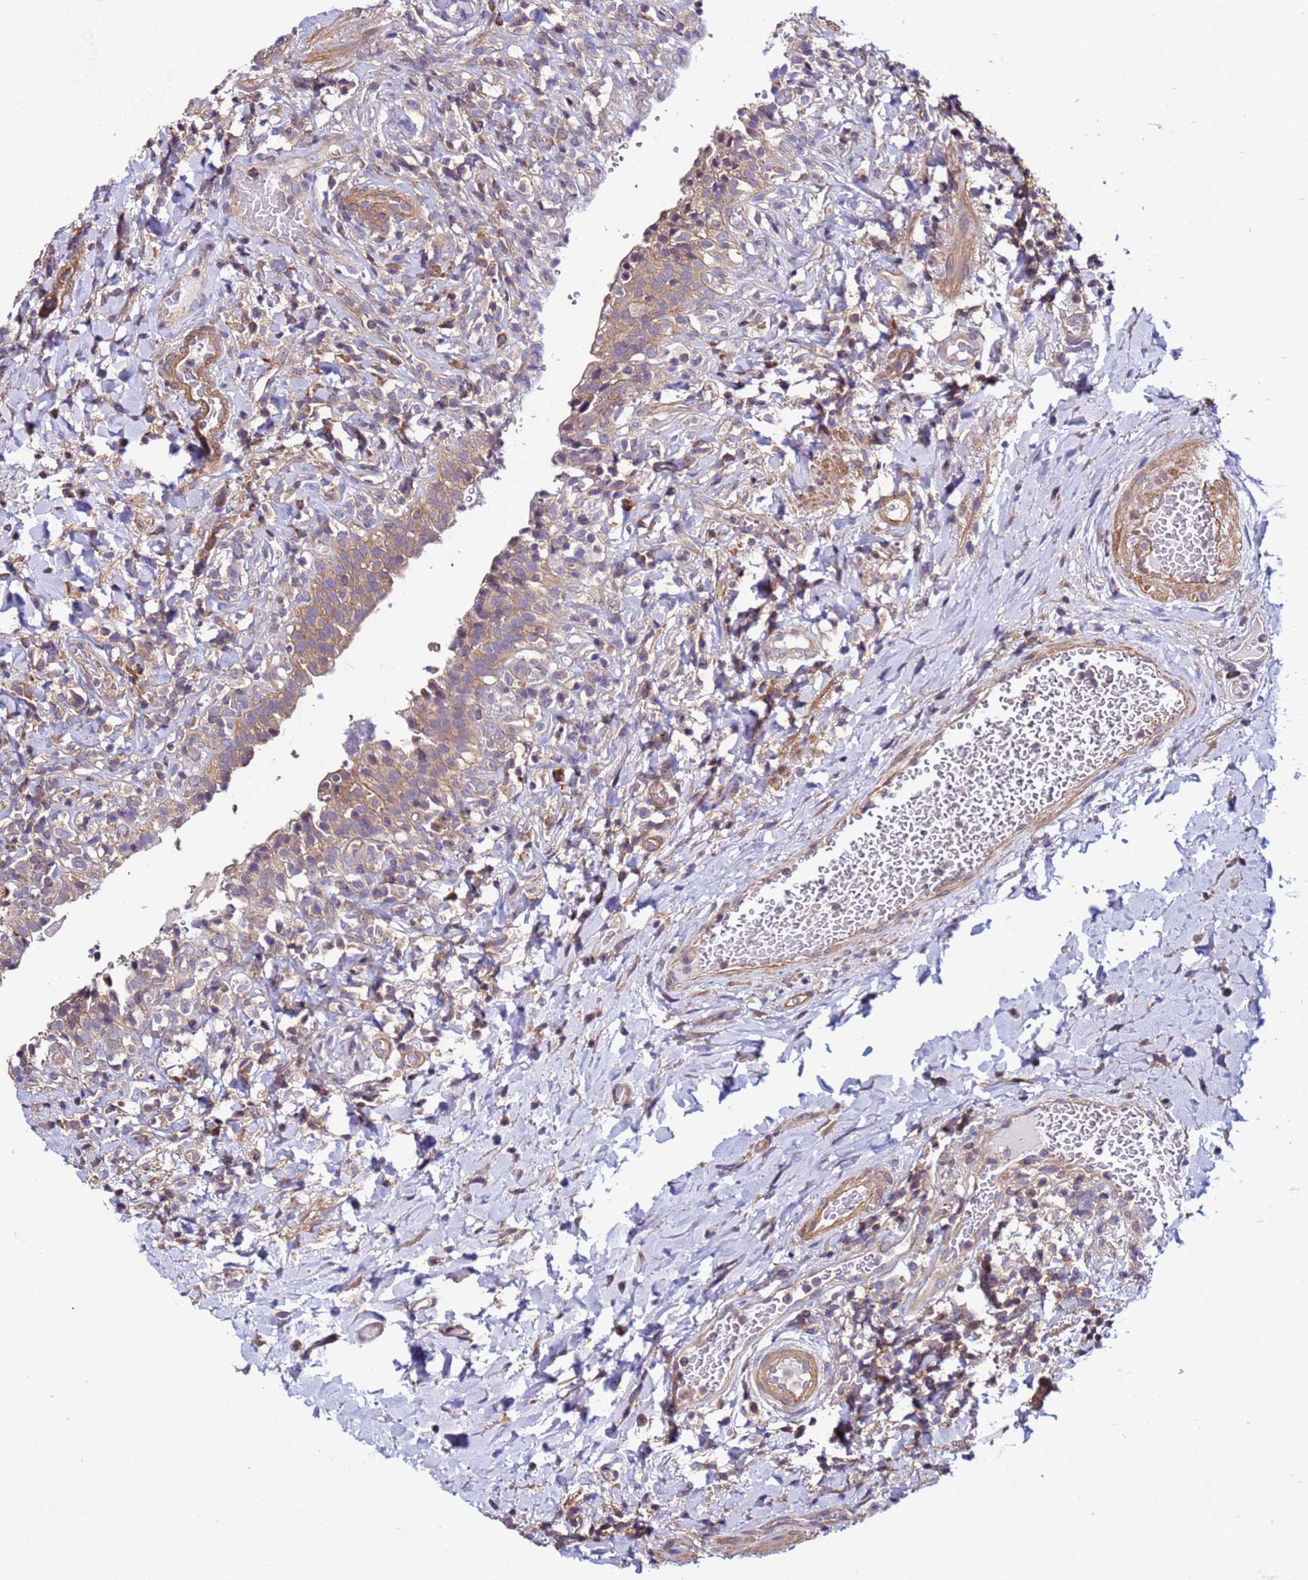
{"staining": {"intensity": "moderate", "quantity": ">75%", "location": "cytoplasmic/membranous"}, "tissue": "urinary bladder", "cell_type": "Urothelial cells", "image_type": "normal", "snomed": [{"axis": "morphology", "description": "Normal tissue, NOS"}, {"axis": "morphology", "description": "Inflammation, NOS"}, {"axis": "topography", "description": "Urinary bladder"}], "caption": "Human urinary bladder stained with a brown dye displays moderate cytoplasmic/membranous positive staining in approximately >75% of urothelial cells.", "gene": "STK38L", "patient": {"sex": "male", "age": 64}}